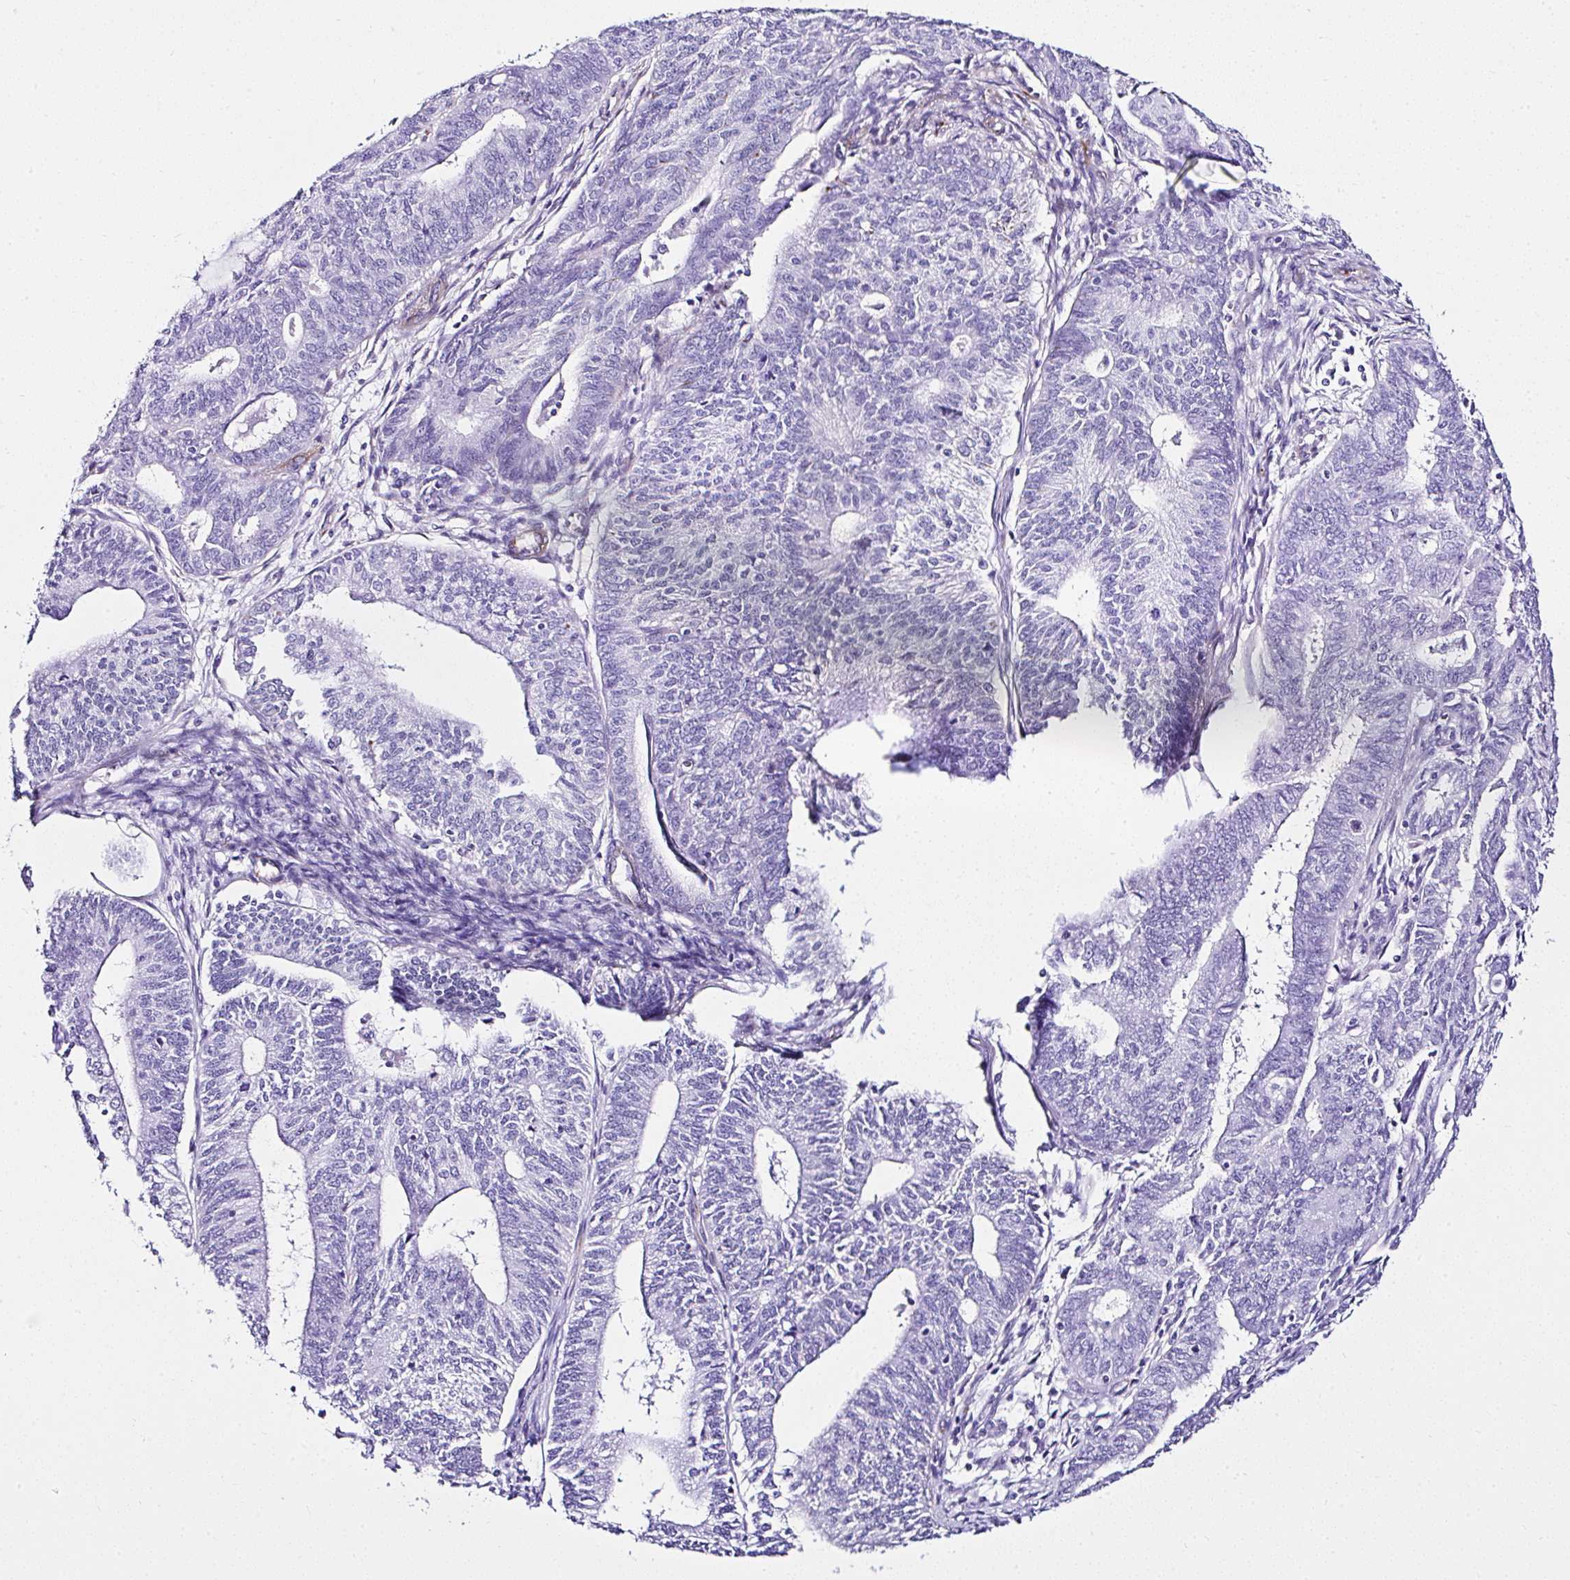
{"staining": {"intensity": "negative", "quantity": "none", "location": "none"}, "tissue": "endometrial cancer", "cell_type": "Tumor cells", "image_type": "cancer", "snomed": [{"axis": "morphology", "description": "Adenocarcinoma, NOS"}, {"axis": "topography", "description": "Endometrium"}], "caption": "Immunohistochemistry (IHC) micrograph of neoplastic tissue: adenocarcinoma (endometrial) stained with DAB reveals no significant protein positivity in tumor cells.", "gene": "DEPDC5", "patient": {"sex": "female", "age": 61}}